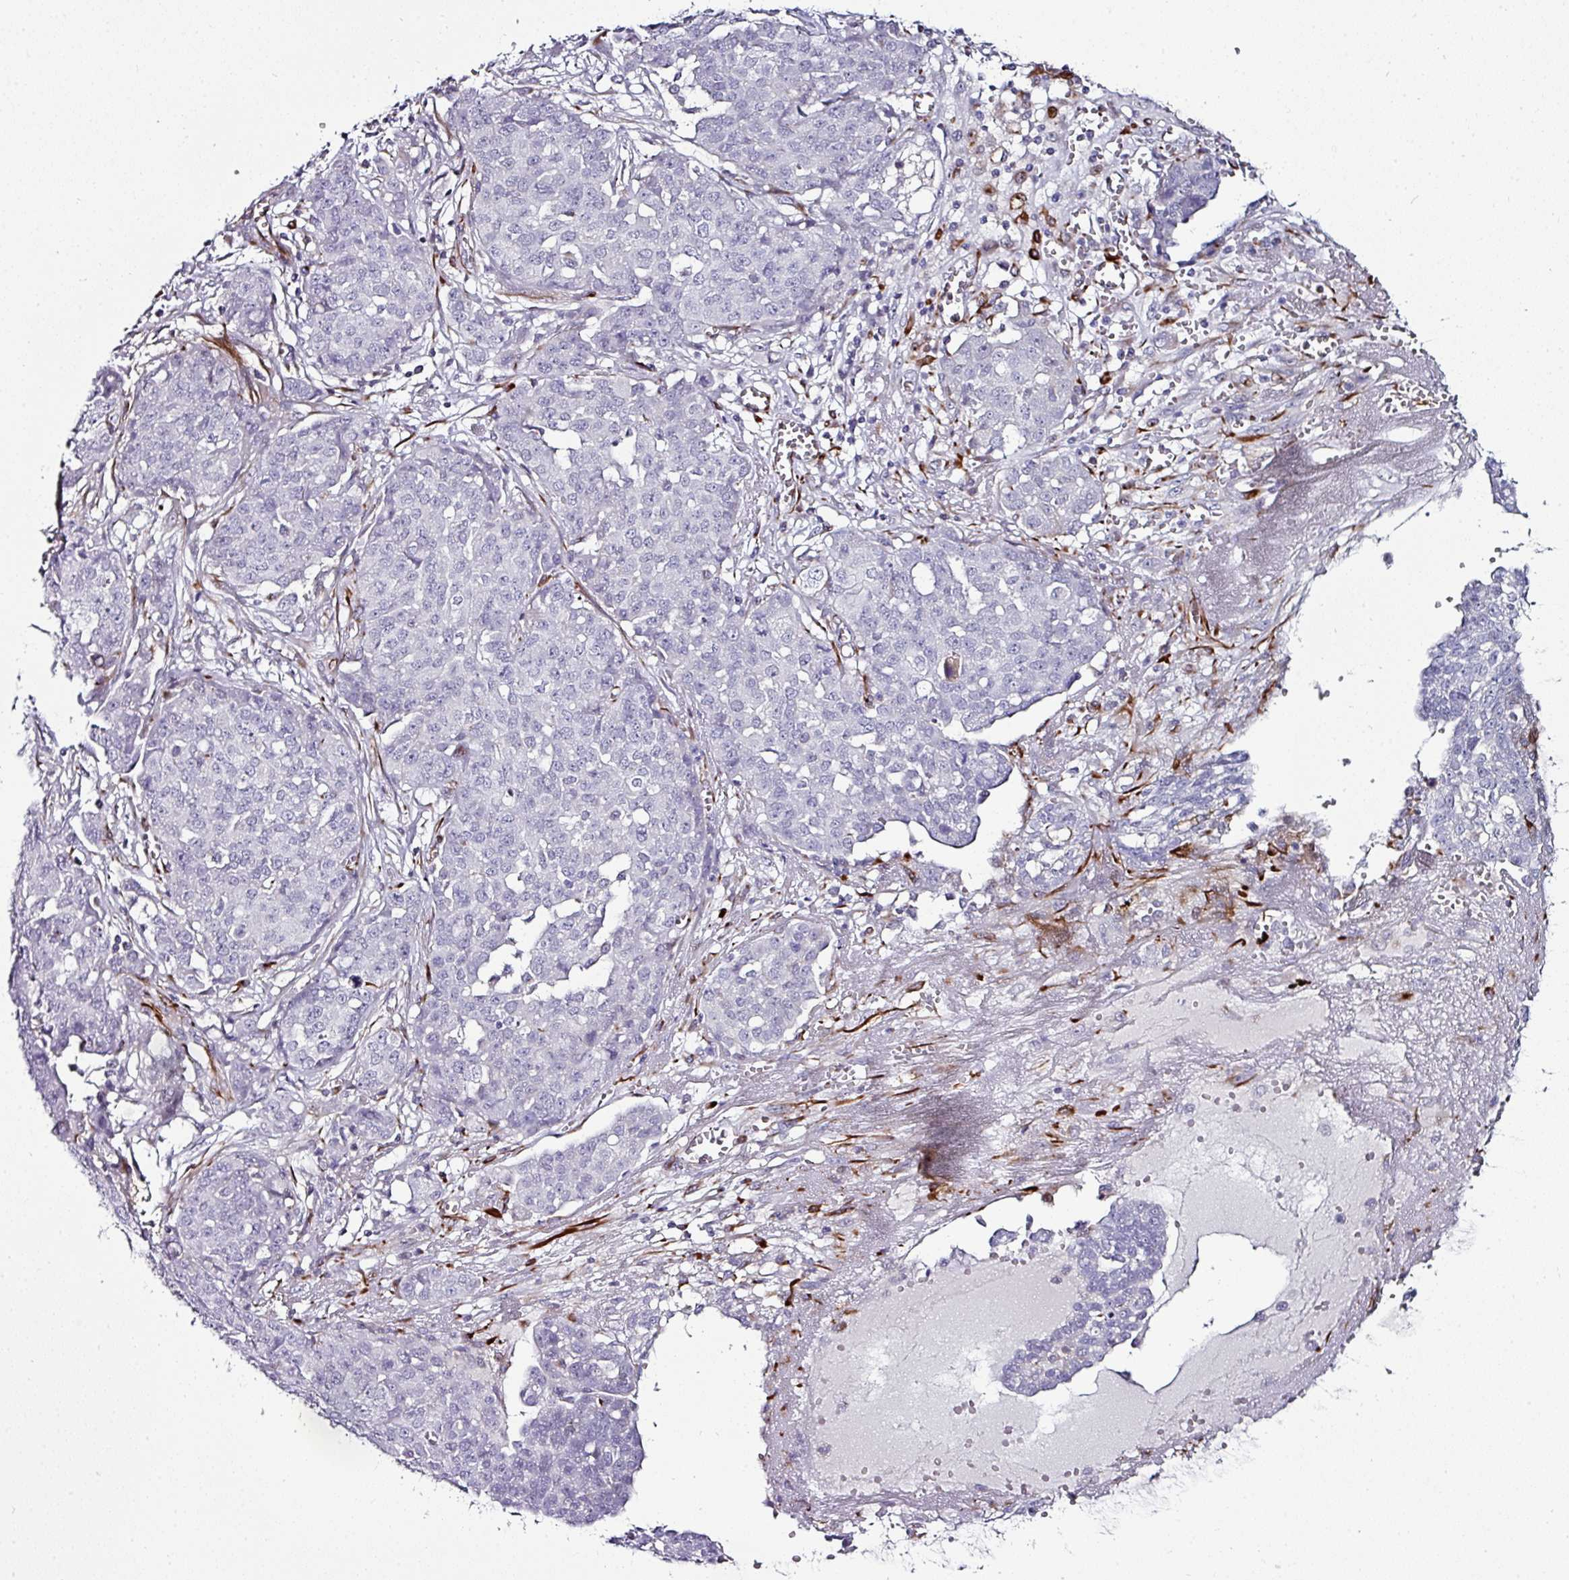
{"staining": {"intensity": "negative", "quantity": "none", "location": "none"}, "tissue": "ovarian cancer", "cell_type": "Tumor cells", "image_type": "cancer", "snomed": [{"axis": "morphology", "description": "Cystadenocarcinoma, serous, NOS"}, {"axis": "topography", "description": "Soft tissue"}, {"axis": "topography", "description": "Ovary"}], "caption": "Immunohistochemical staining of ovarian cancer shows no significant staining in tumor cells. (Immunohistochemistry, brightfield microscopy, high magnification).", "gene": "TMPRSS9", "patient": {"sex": "female", "age": 57}}